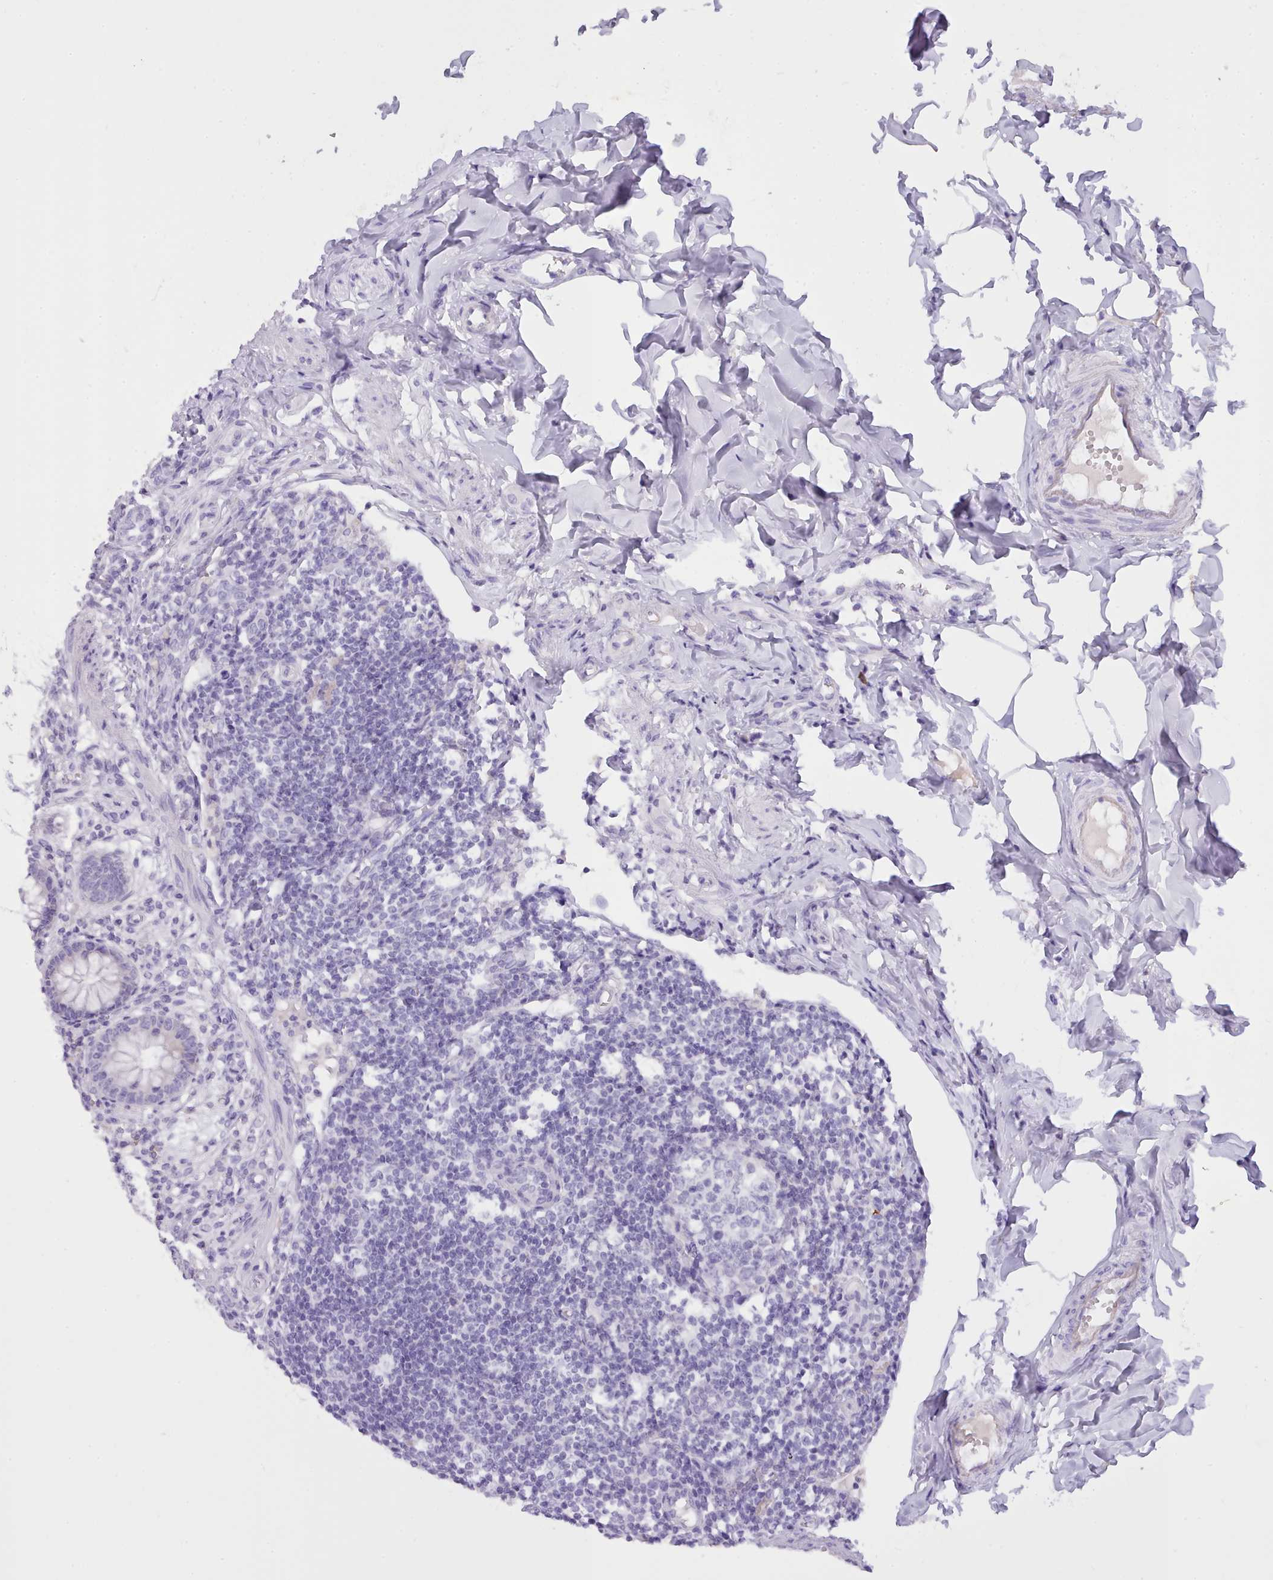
{"staining": {"intensity": "negative", "quantity": "none", "location": "none"}, "tissue": "appendix", "cell_type": "Glandular cells", "image_type": "normal", "snomed": [{"axis": "morphology", "description": "Normal tissue, NOS"}, {"axis": "topography", "description": "Appendix"}], "caption": "Immunohistochemistry image of normal appendix: human appendix stained with DAB exhibits no significant protein expression in glandular cells.", "gene": "CYP2A13", "patient": {"sex": "female", "age": 33}}